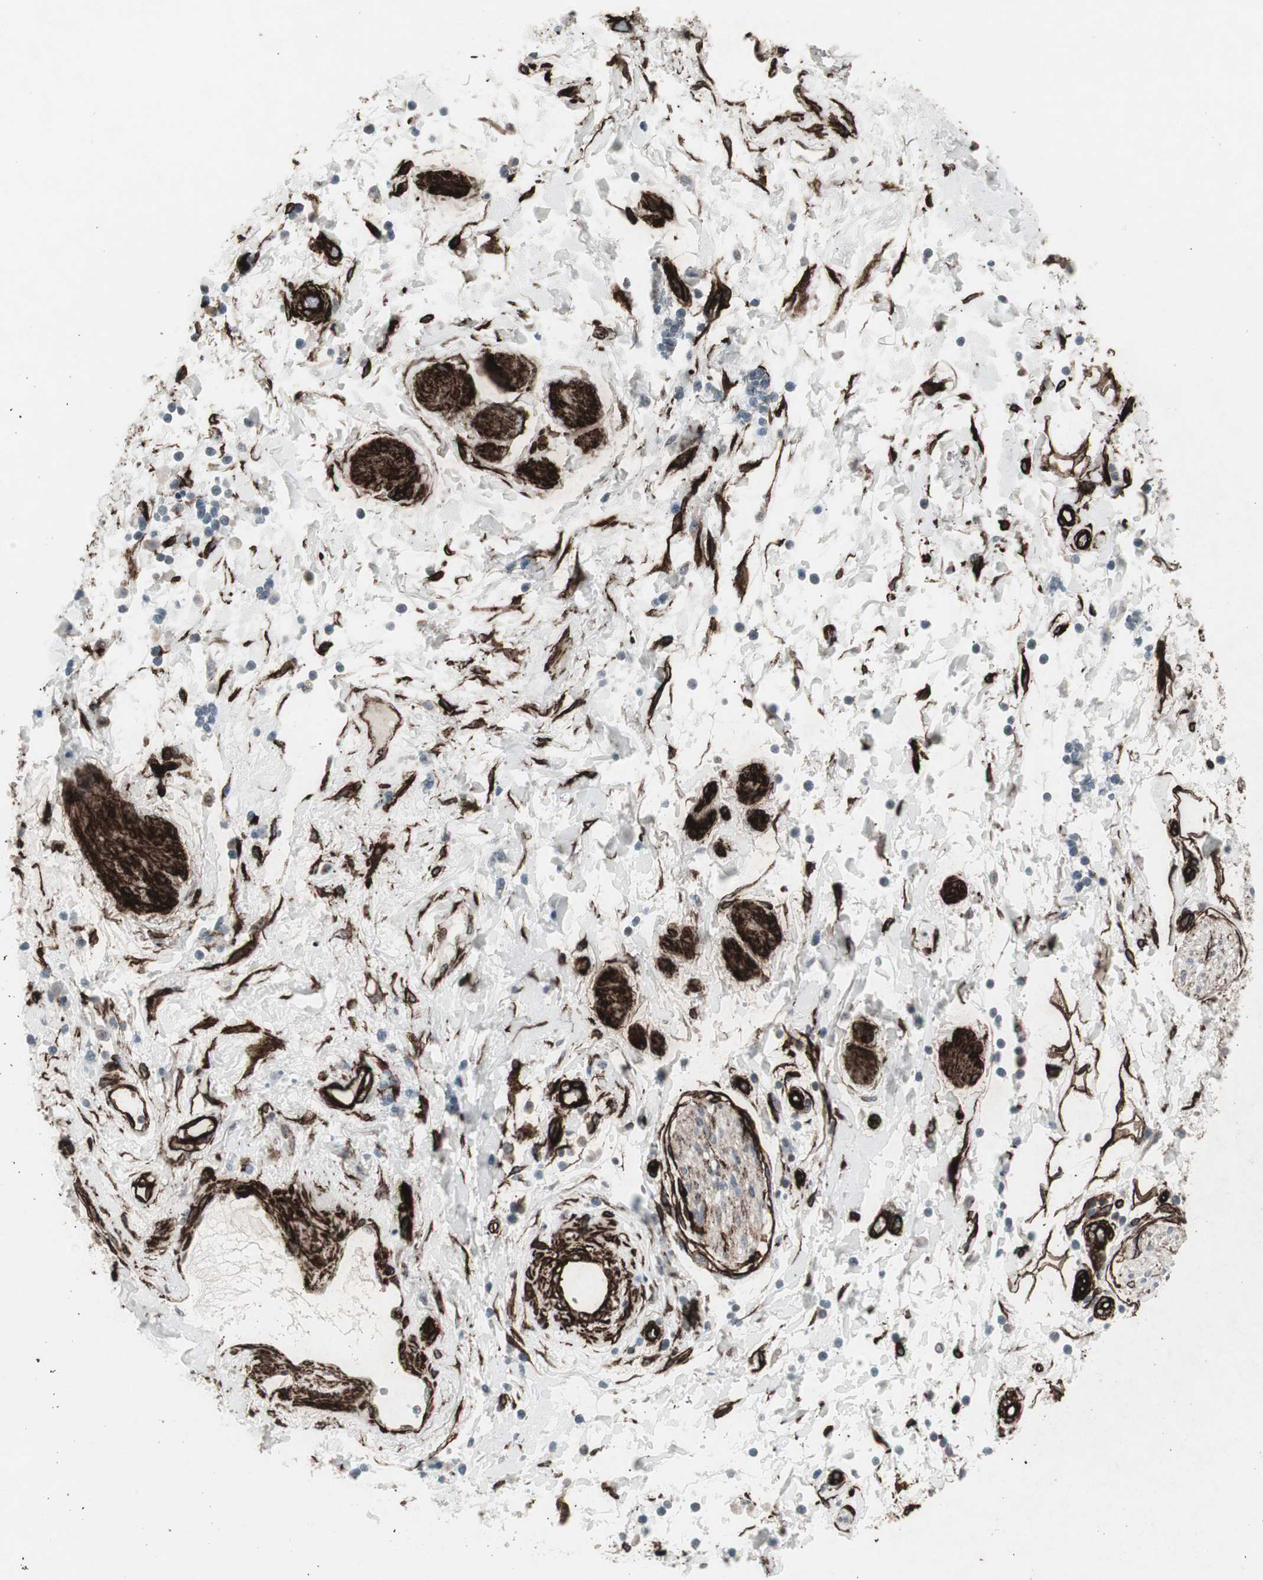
{"staining": {"intensity": "strong", "quantity": ">75%", "location": "cytoplasmic/membranous"}, "tissue": "adipose tissue", "cell_type": "Adipocytes", "image_type": "normal", "snomed": [{"axis": "morphology", "description": "Normal tissue, NOS"}, {"axis": "topography", "description": "Soft tissue"}, {"axis": "topography", "description": "Peripheral nerve tissue"}], "caption": "A photomicrograph showing strong cytoplasmic/membranous positivity in about >75% of adipocytes in normal adipose tissue, as visualized by brown immunohistochemical staining.", "gene": "PDGFA", "patient": {"sex": "female", "age": 71}}